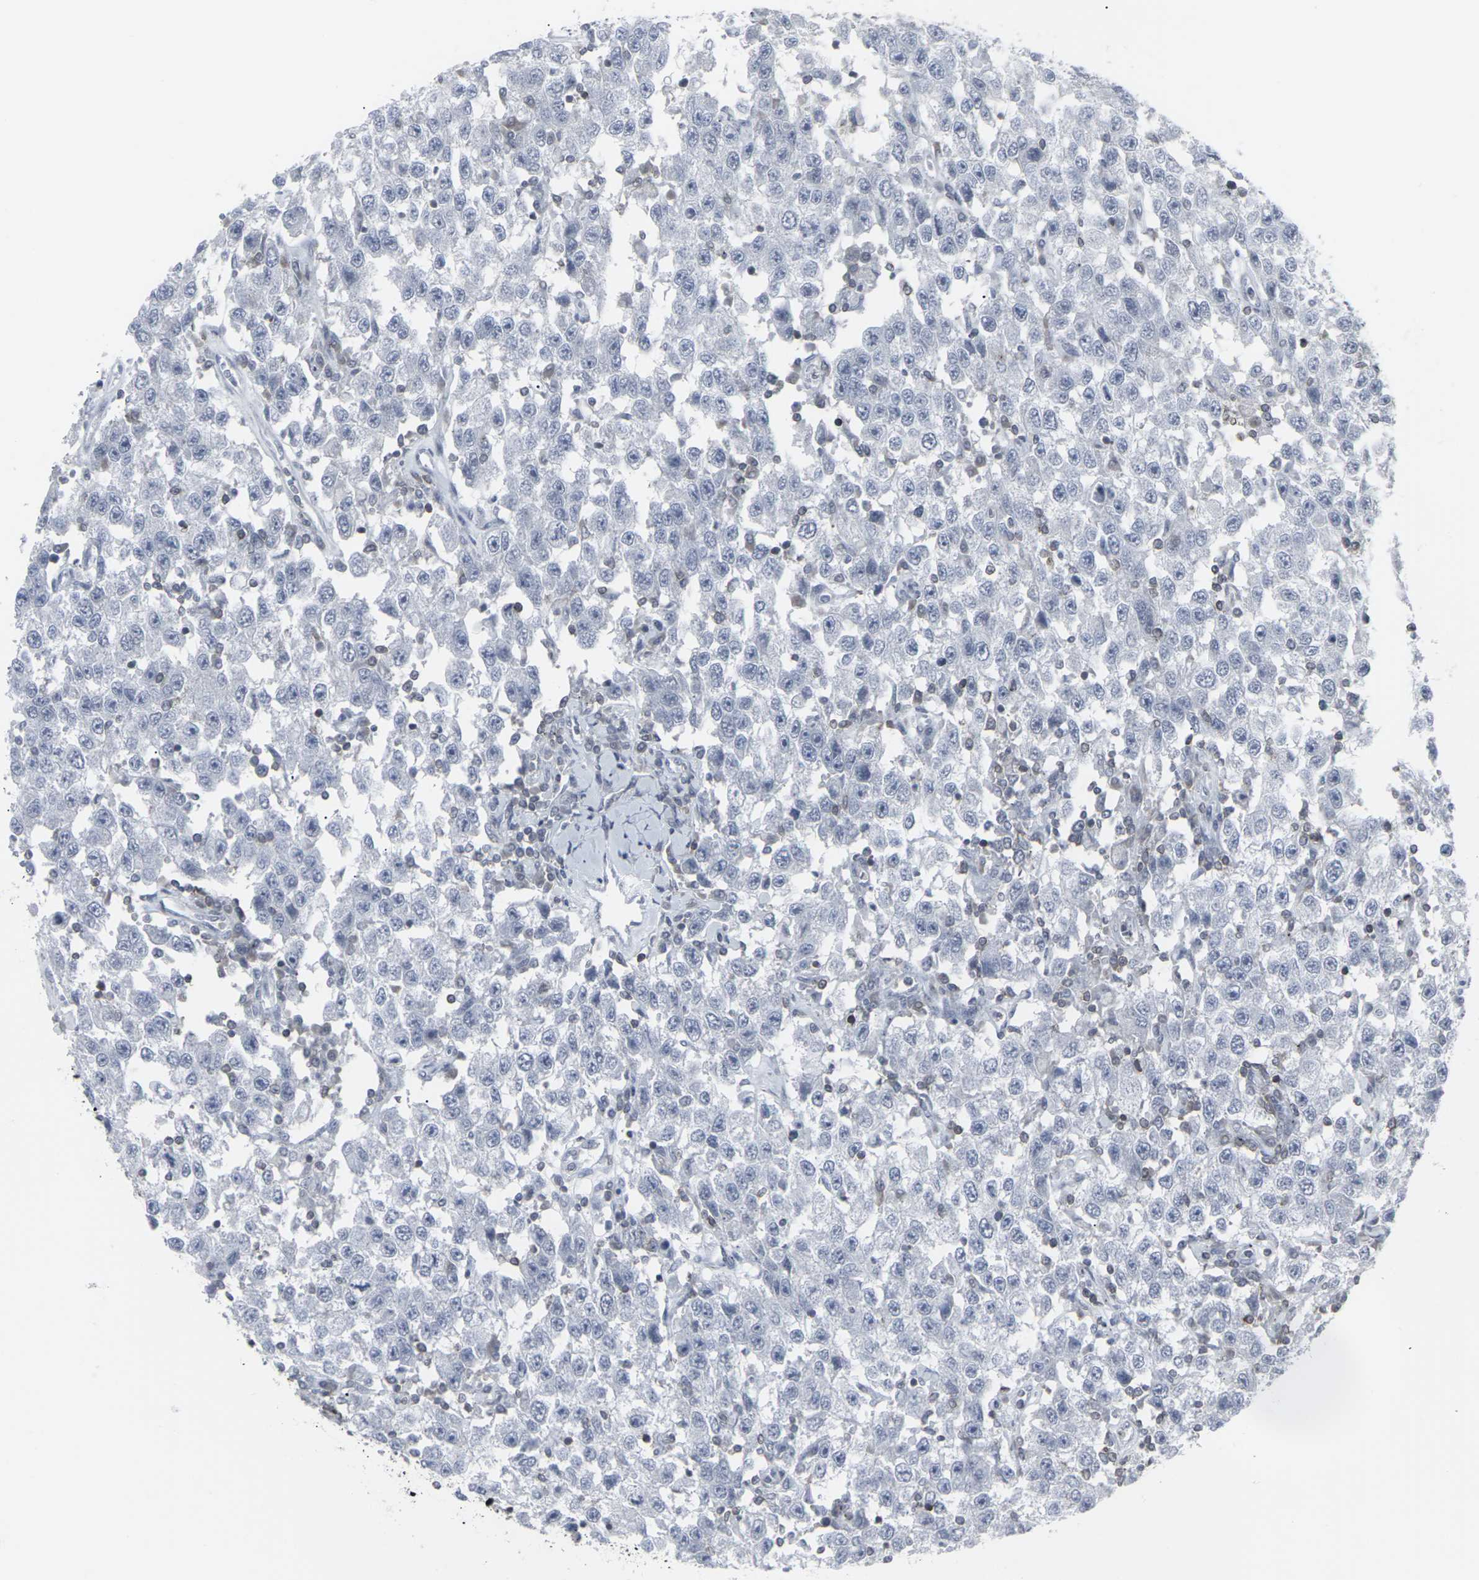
{"staining": {"intensity": "negative", "quantity": "none", "location": "none"}, "tissue": "testis cancer", "cell_type": "Tumor cells", "image_type": "cancer", "snomed": [{"axis": "morphology", "description": "Seminoma, NOS"}, {"axis": "topography", "description": "Testis"}], "caption": "Tumor cells show no significant protein expression in testis cancer.", "gene": "APOBEC2", "patient": {"sex": "male", "age": 41}}